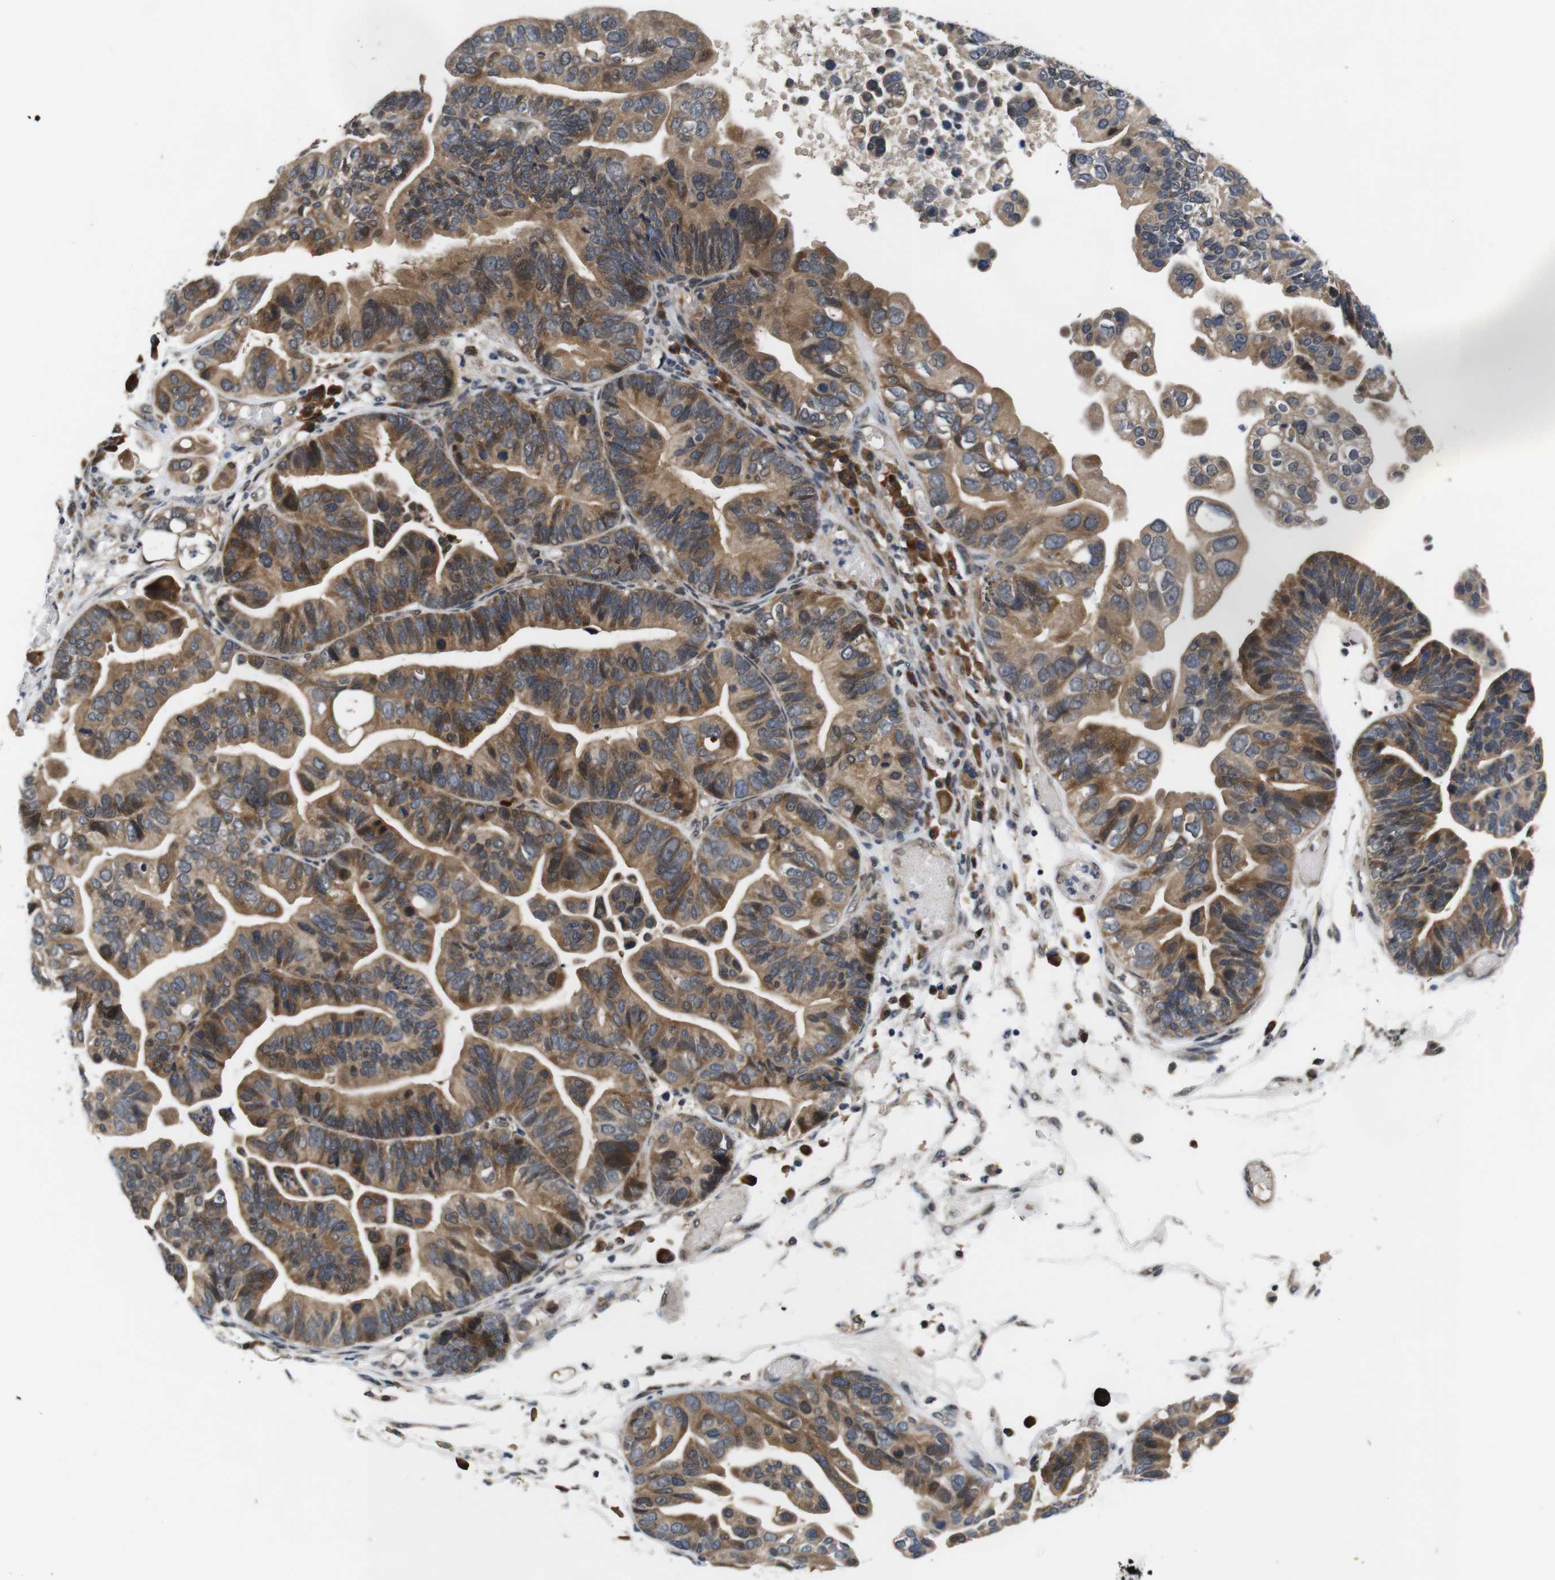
{"staining": {"intensity": "moderate", "quantity": ">75%", "location": "cytoplasmic/membranous"}, "tissue": "ovarian cancer", "cell_type": "Tumor cells", "image_type": "cancer", "snomed": [{"axis": "morphology", "description": "Cystadenocarcinoma, serous, NOS"}, {"axis": "topography", "description": "Ovary"}], "caption": "Immunohistochemical staining of ovarian cancer shows medium levels of moderate cytoplasmic/membranous protein expression in about >75% of tumor cells.", "gene": "ZBTB46", "patient": {"sex": "female", "age": 56}}